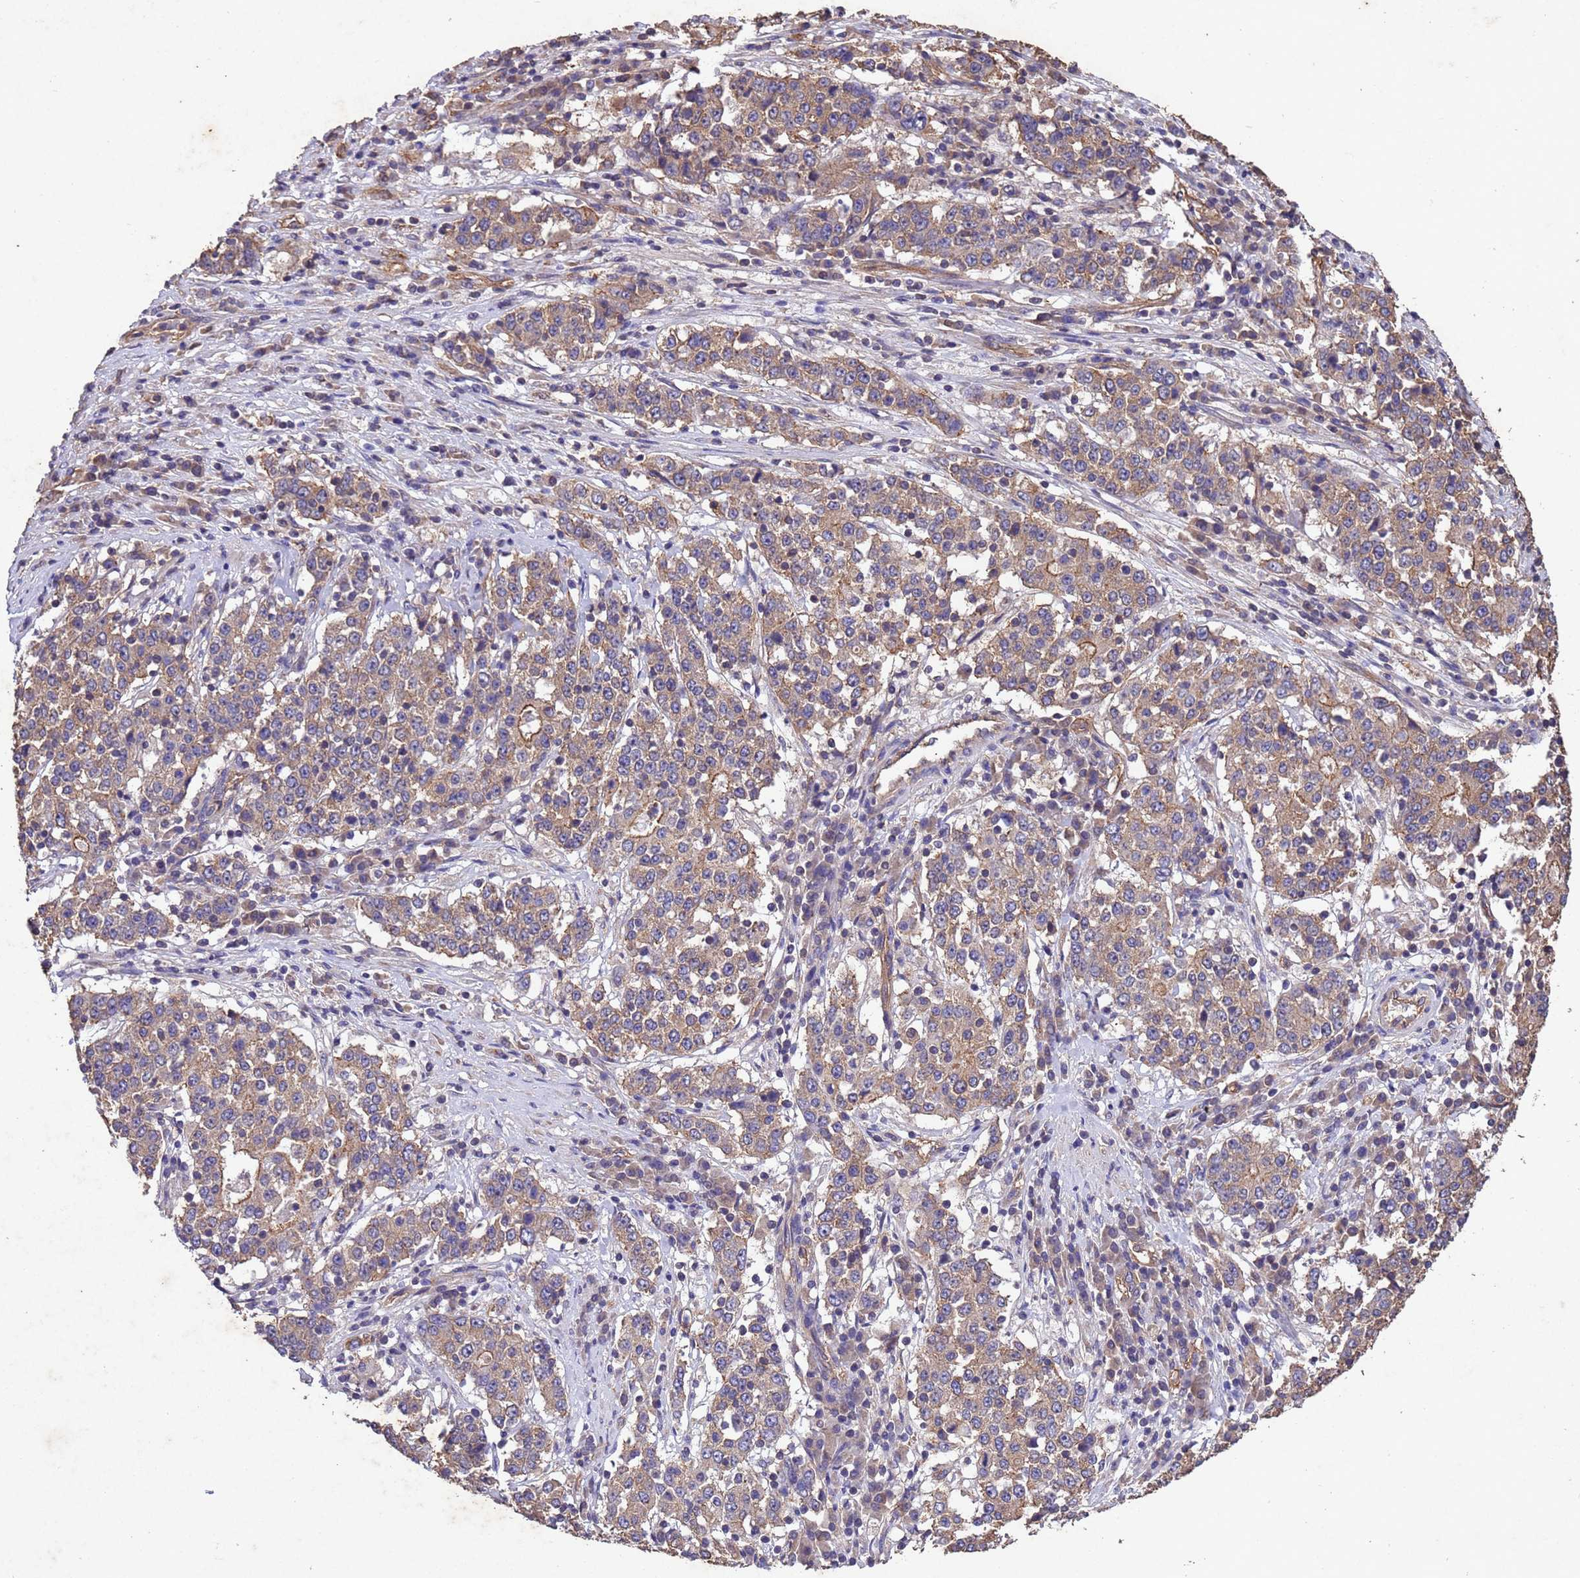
{"staining": {"intensity": "moderate", "quantity": ">75%", "location": "cytoplasmic/membranous"}, "tissue": "stomach cancer", "cell_type": "Tumor cells", "image_type": "cancer", "snomed": [{"axis": "morphology", "description": "Adenocarcinoma, NOS"}, {"axis": "topography", "description": "Stomach"}], "caption": "The histopathology image exhibits staining of stomach cancer (adenocarcinoma), revealing moderate cytoplasmic/membranous protein staining (brown color) within tumor cells.", "gene": "MTX3", "patient": {"sex": "male", "age": 59}}